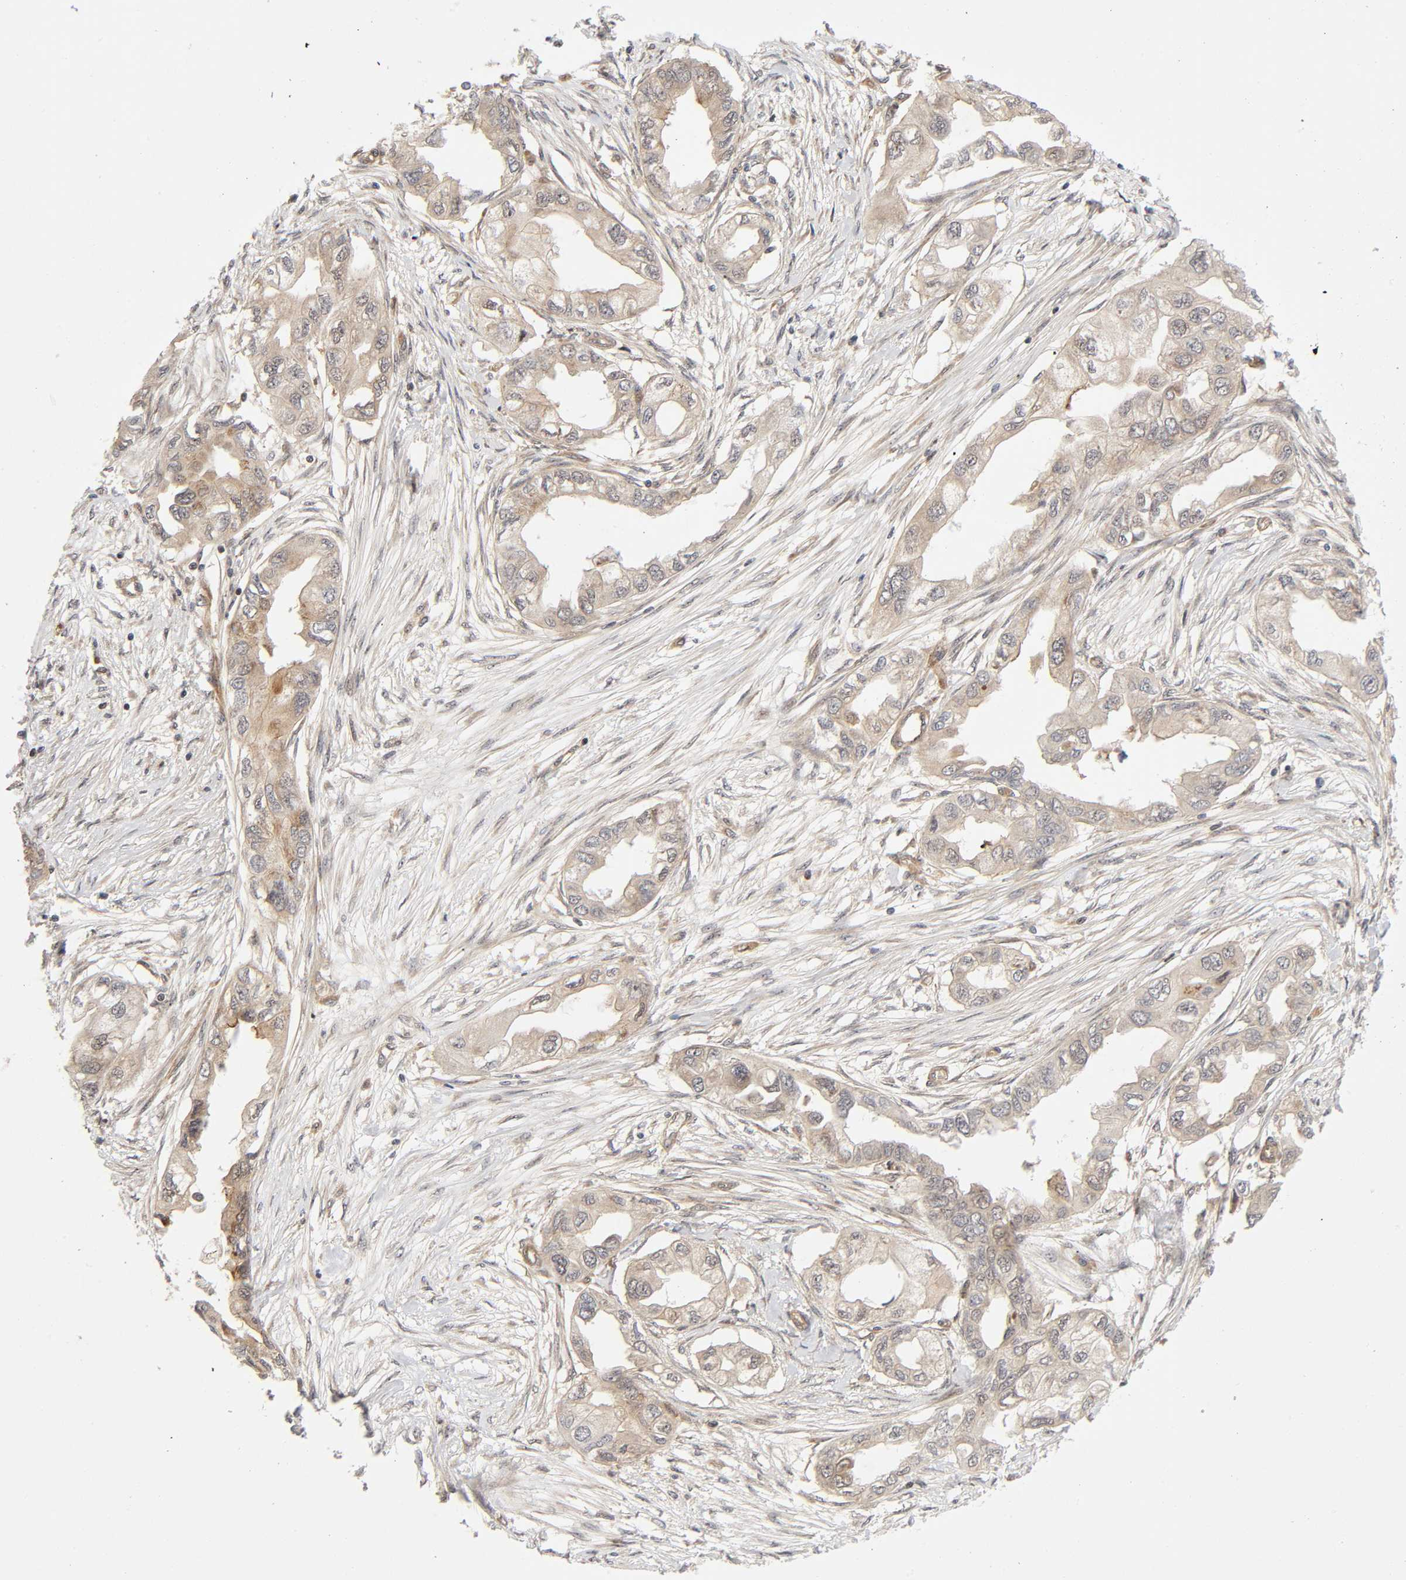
{"staining": {"intensity": "weak", "quantity": ">75%", "location": "cytoplasmic/membranous"}, "tissue": "endometrial cancer", "cell_type": "Tumor cells", "image_type": "cancer", "snomed": [{"axis": "morphology", "description": "Adenocarcinoma, NOS"}, {"axis": "topography", "description": "Endometrium"}], "caption": "Endometrial cancer stained for a protein reveals weak cytoplasmic/membranous positivity in tumor cells.", "gene": "IQCJ-SCHIP1", "patient": {"sex": "female", "age": 67}}